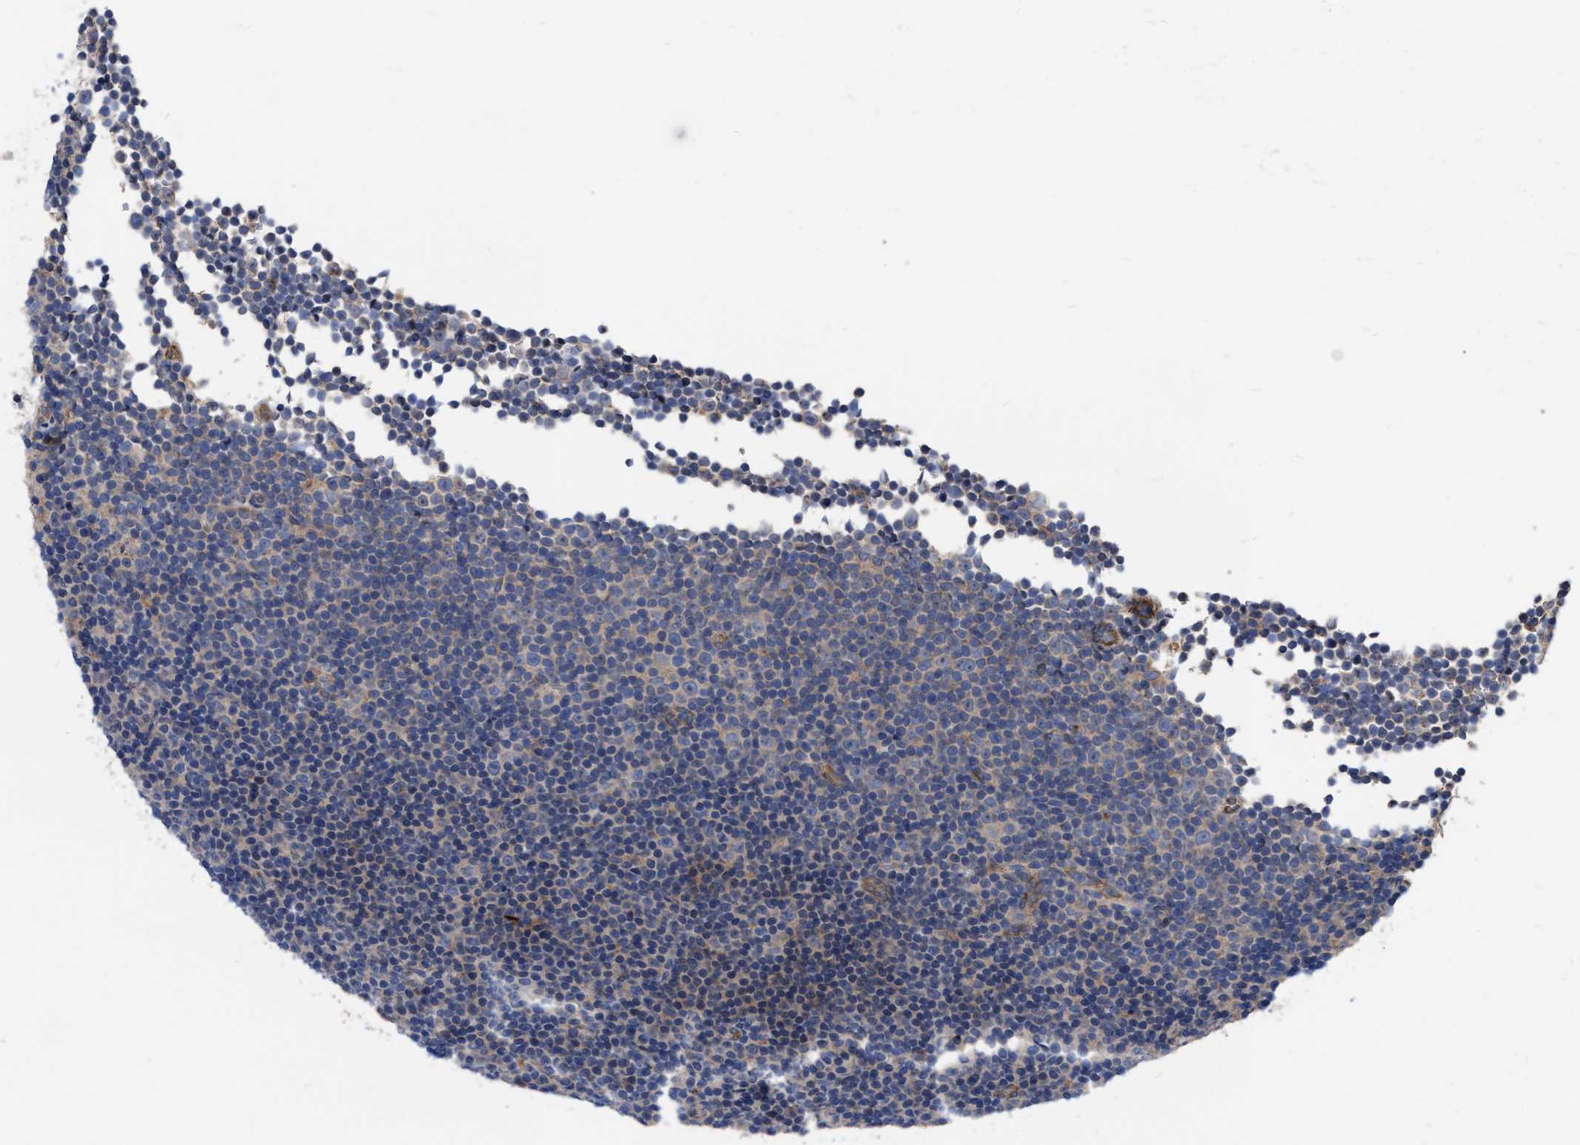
{"staining": {"intensity": "weak", "quantity": "<25%", "location": "cytoplasmic/membranous"}, "tissue": "lymphoma", "cell_type": "Tumor cells", "image_type": "cancer", "snomed": [{"axis": "morphology", "description": "Malignant lymphoma, non-Hodgkin's type, Low grade"}, {"axis": "topography", "description": "Lymph node"}], "caption": "Immunohistochemistry histopathology image of neoplastic tissue: lymphoma stained with DAB (3,3'-diaminobenzidine) demonstrates no significant protein staining in tumor cells.", "gene": "MLST8", "patient": {"sex": "female", "age": 67}}